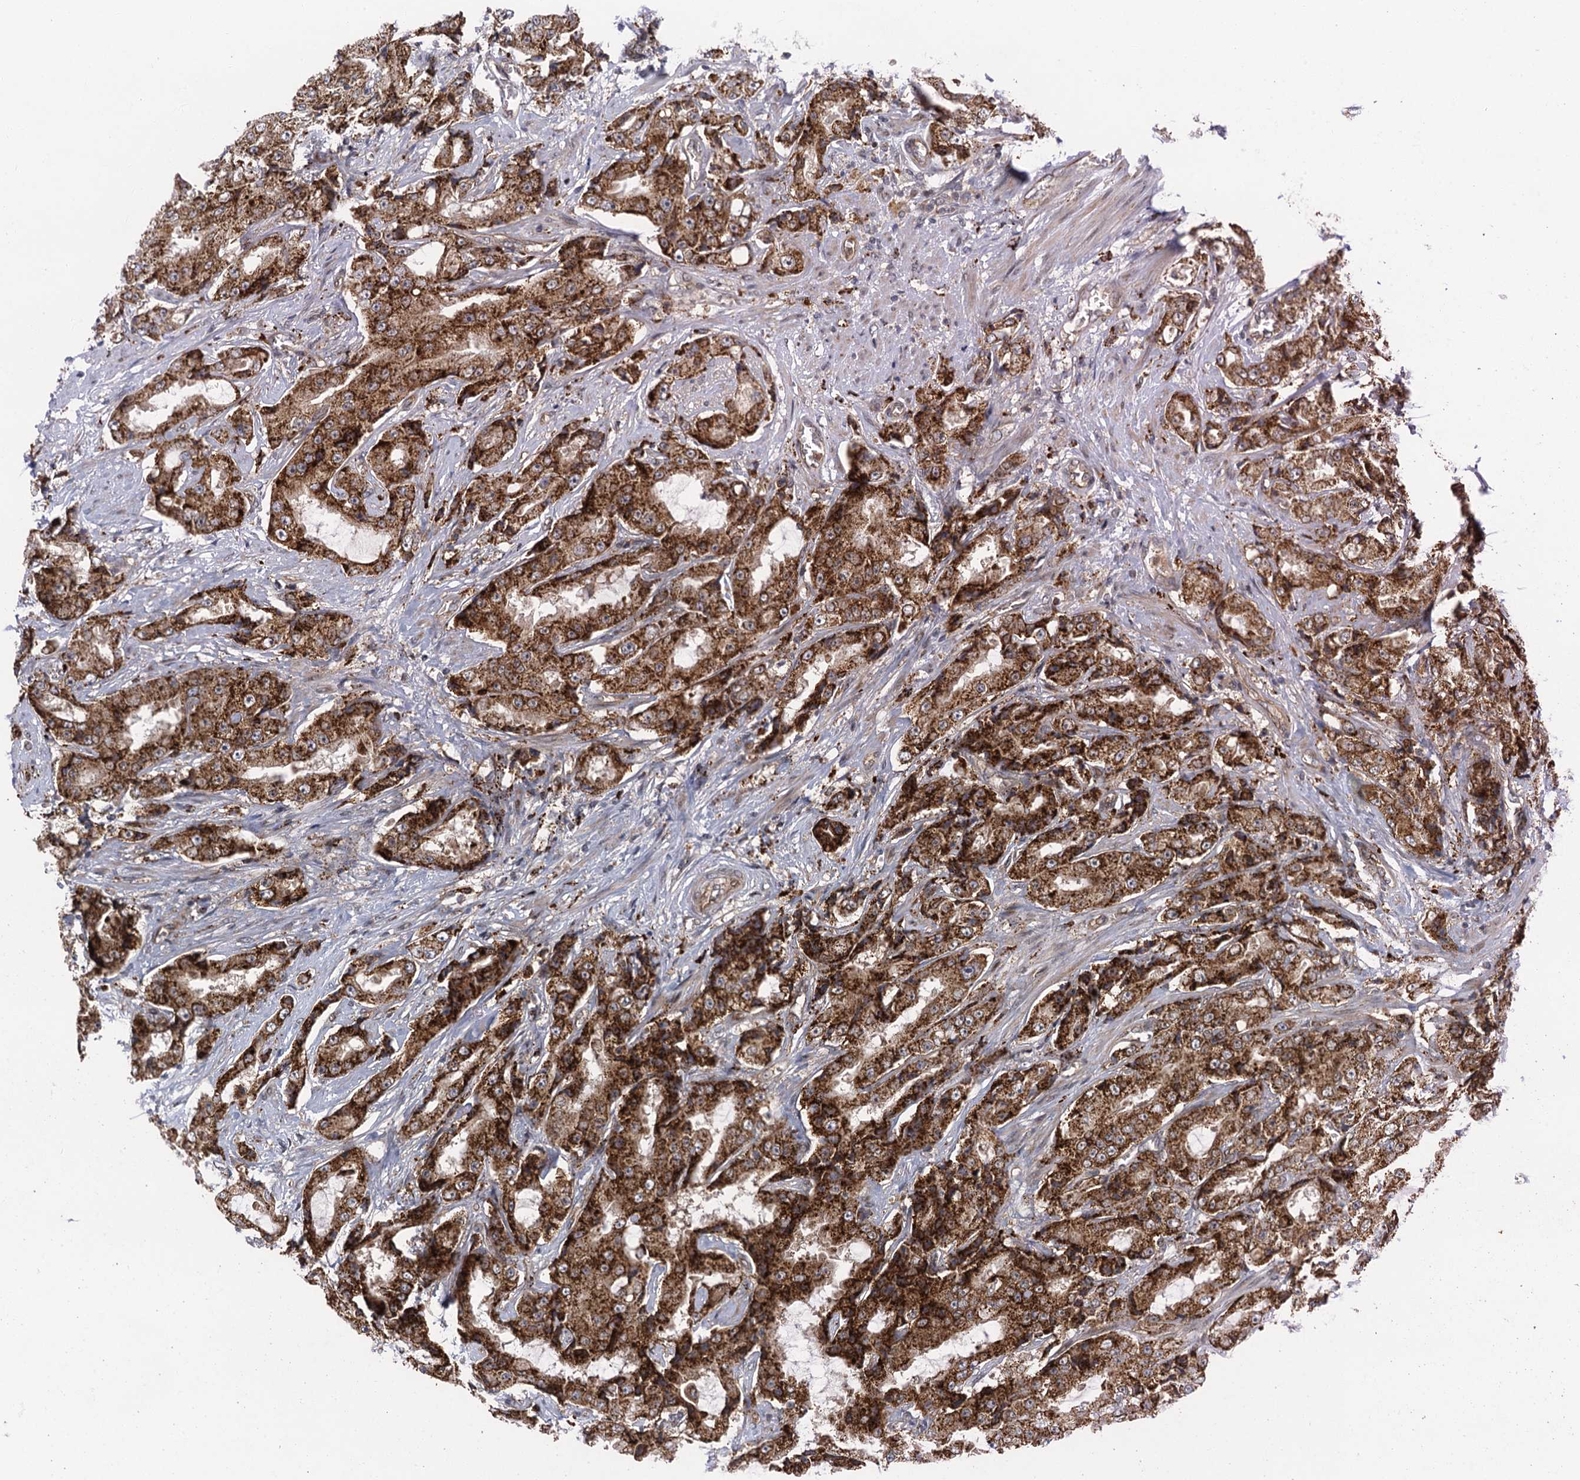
{"staining": {"intensity": "strong", "quantity": ">75%", "location": "cytoplasmic/membranous"}, "tissue": "prostate cancer", "cell_type": "Tumor cells", "image_type": "cancer", "snomed": [{"axis": "morphology", "description": "Adenocarcinoma, High grade"}, {"axis": "topography", "description": "Prostate"}], "caption": "An immunohistochemistry image of tumor tissue is shown. Protein staining in brown shows strong cytoplasmic/membranous positivity in adenocarcinoma (high-grade) (prostate) within tumor cells.", "gene": "NLRP10", "patient": {"sex": "male", "age": 73}}